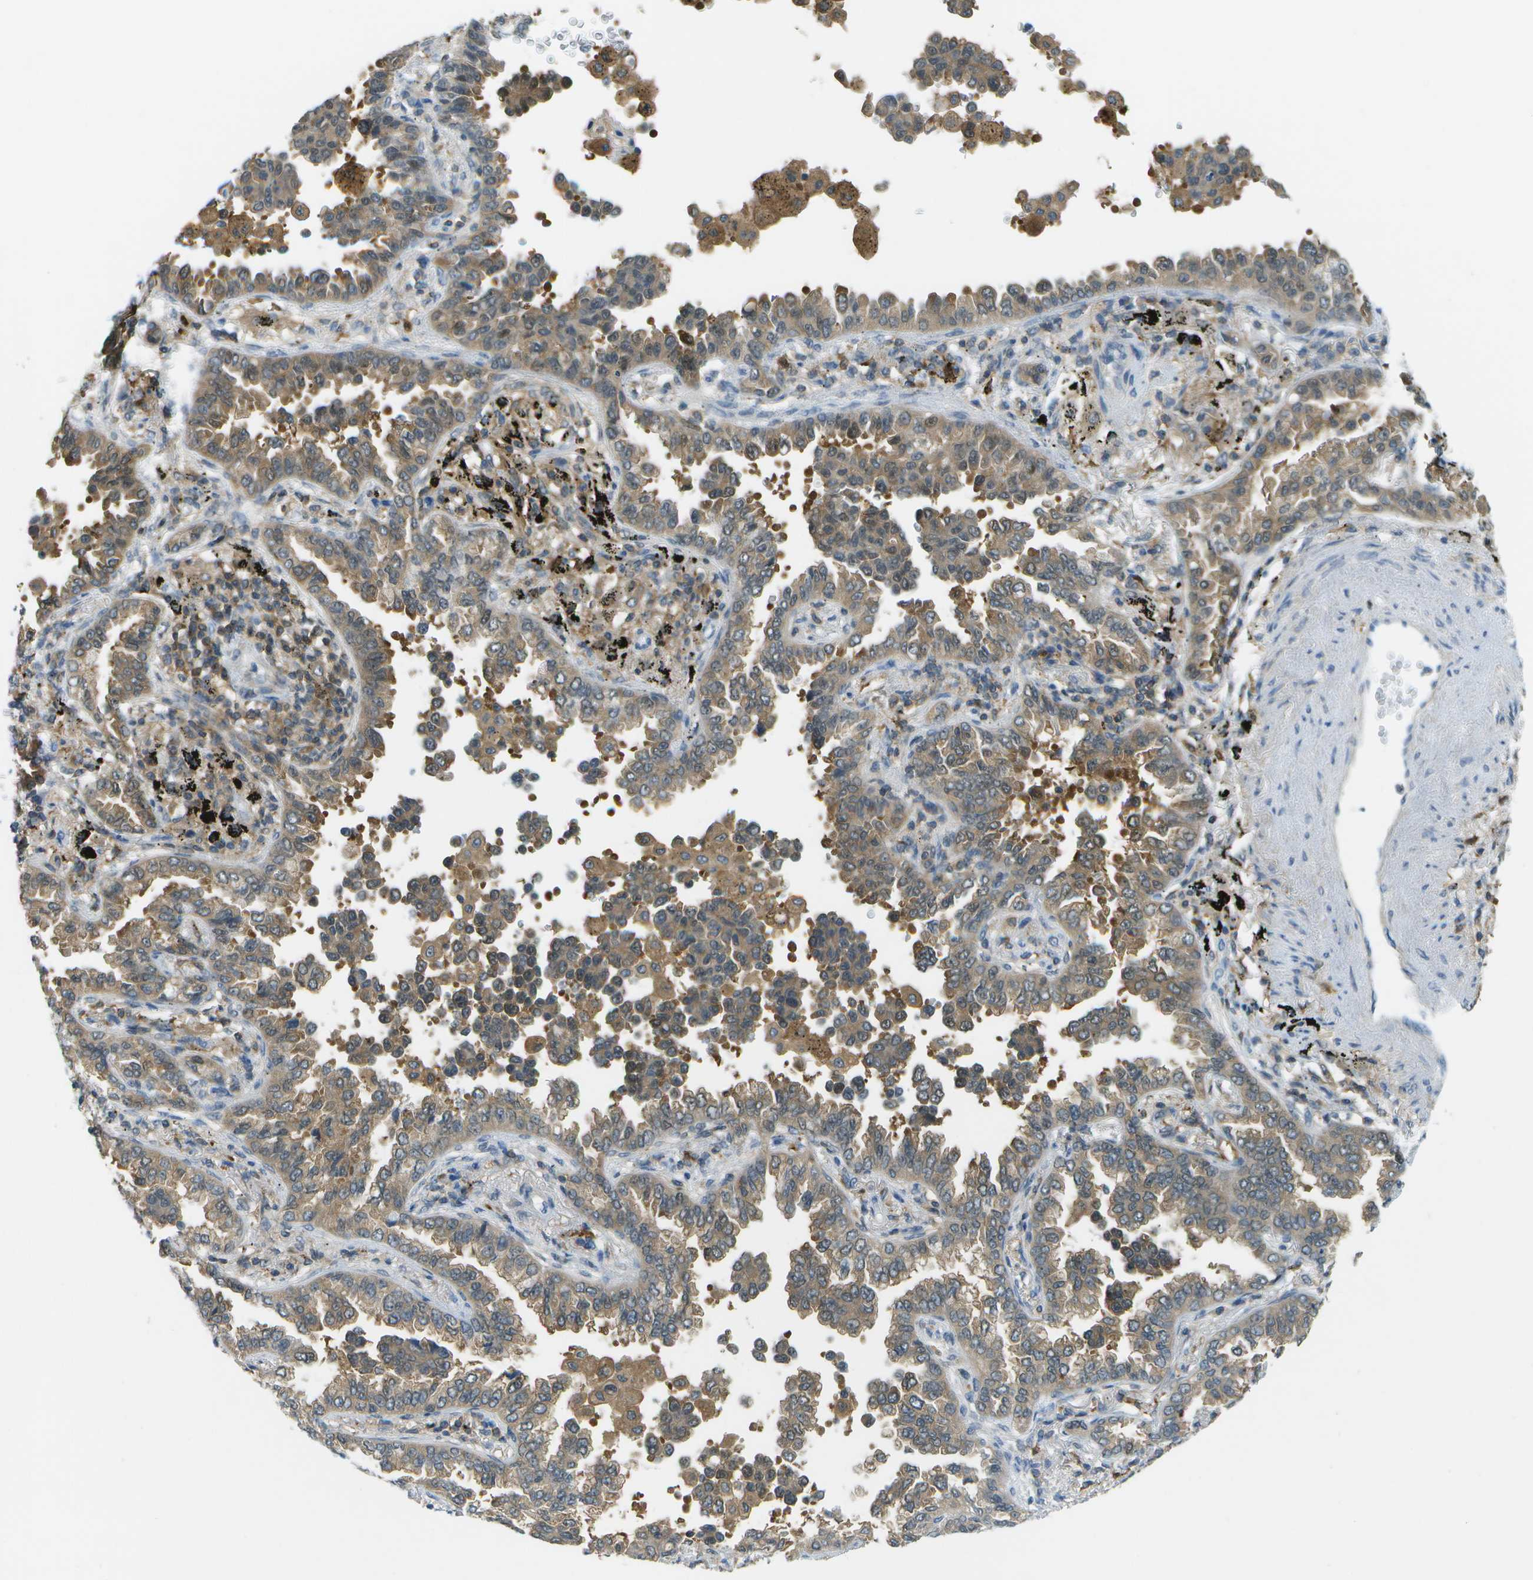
{"staining": {"intensity": "moderate", "quantity": ">75%", "location": "cytoplasmic/membranous"}, "tissue": "lung cancer", "cell_type": "Tumor cells", "image_type": "cancer", "snomed": [{"axis": "morphology", "description": "Normal tissue, NOS"}, {"axis": "morphology", "description": "Adenocarcinoma, NOS"}, {"axis": "topography", "description": "Lung"}], "caption": "Immunohistochemistry photomicrograph of lung cancer (adenocarcinoma) stained for a protein (brown), which reveals medium levels of moderate cytoplasmic/membranous staining in approximately >75% of tumor cells.", "gene": "CDH23", "patient": {"sex": "male", "age": 59}}